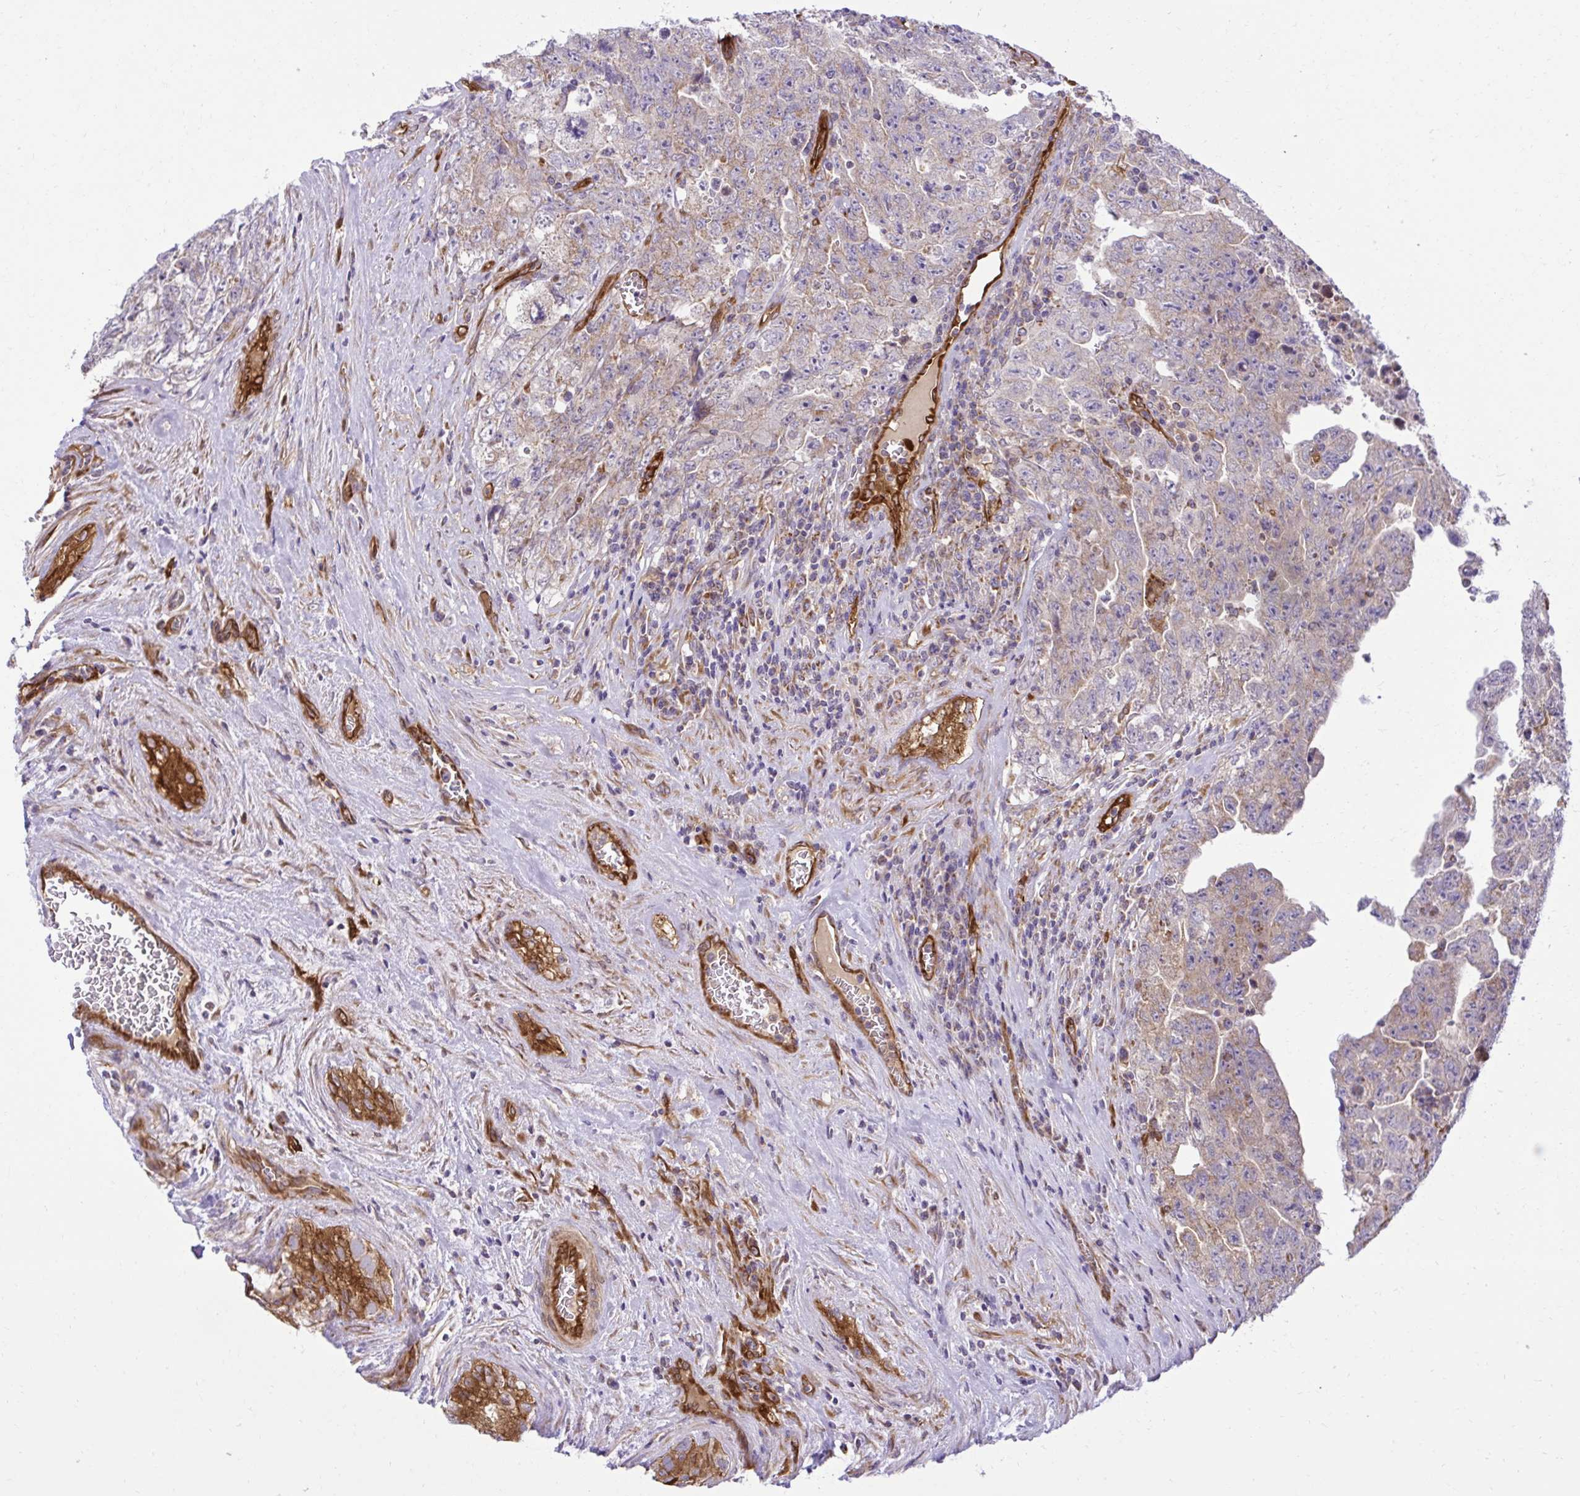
{"staining": {"intensity": "weak", "quantity": ">75%", "location": "cytoplasmic/membranous"}, "tissue": "testis cancer", "cell_type": "Tumor cells", "image_type": "cancer", "snomed": [{"axis": "morphology", "description": "Carcinoma, Embryonal, NOS"}, {"axis": "topography", "description": "Testis"}], "caption": "Weak cytoplasmic/membranous staining for a protein is present in approximately >75% of tumor cells of testis cancer using IHC.", "gene": "LIMS1", "patient": {"sex": "male", "age": 28}}